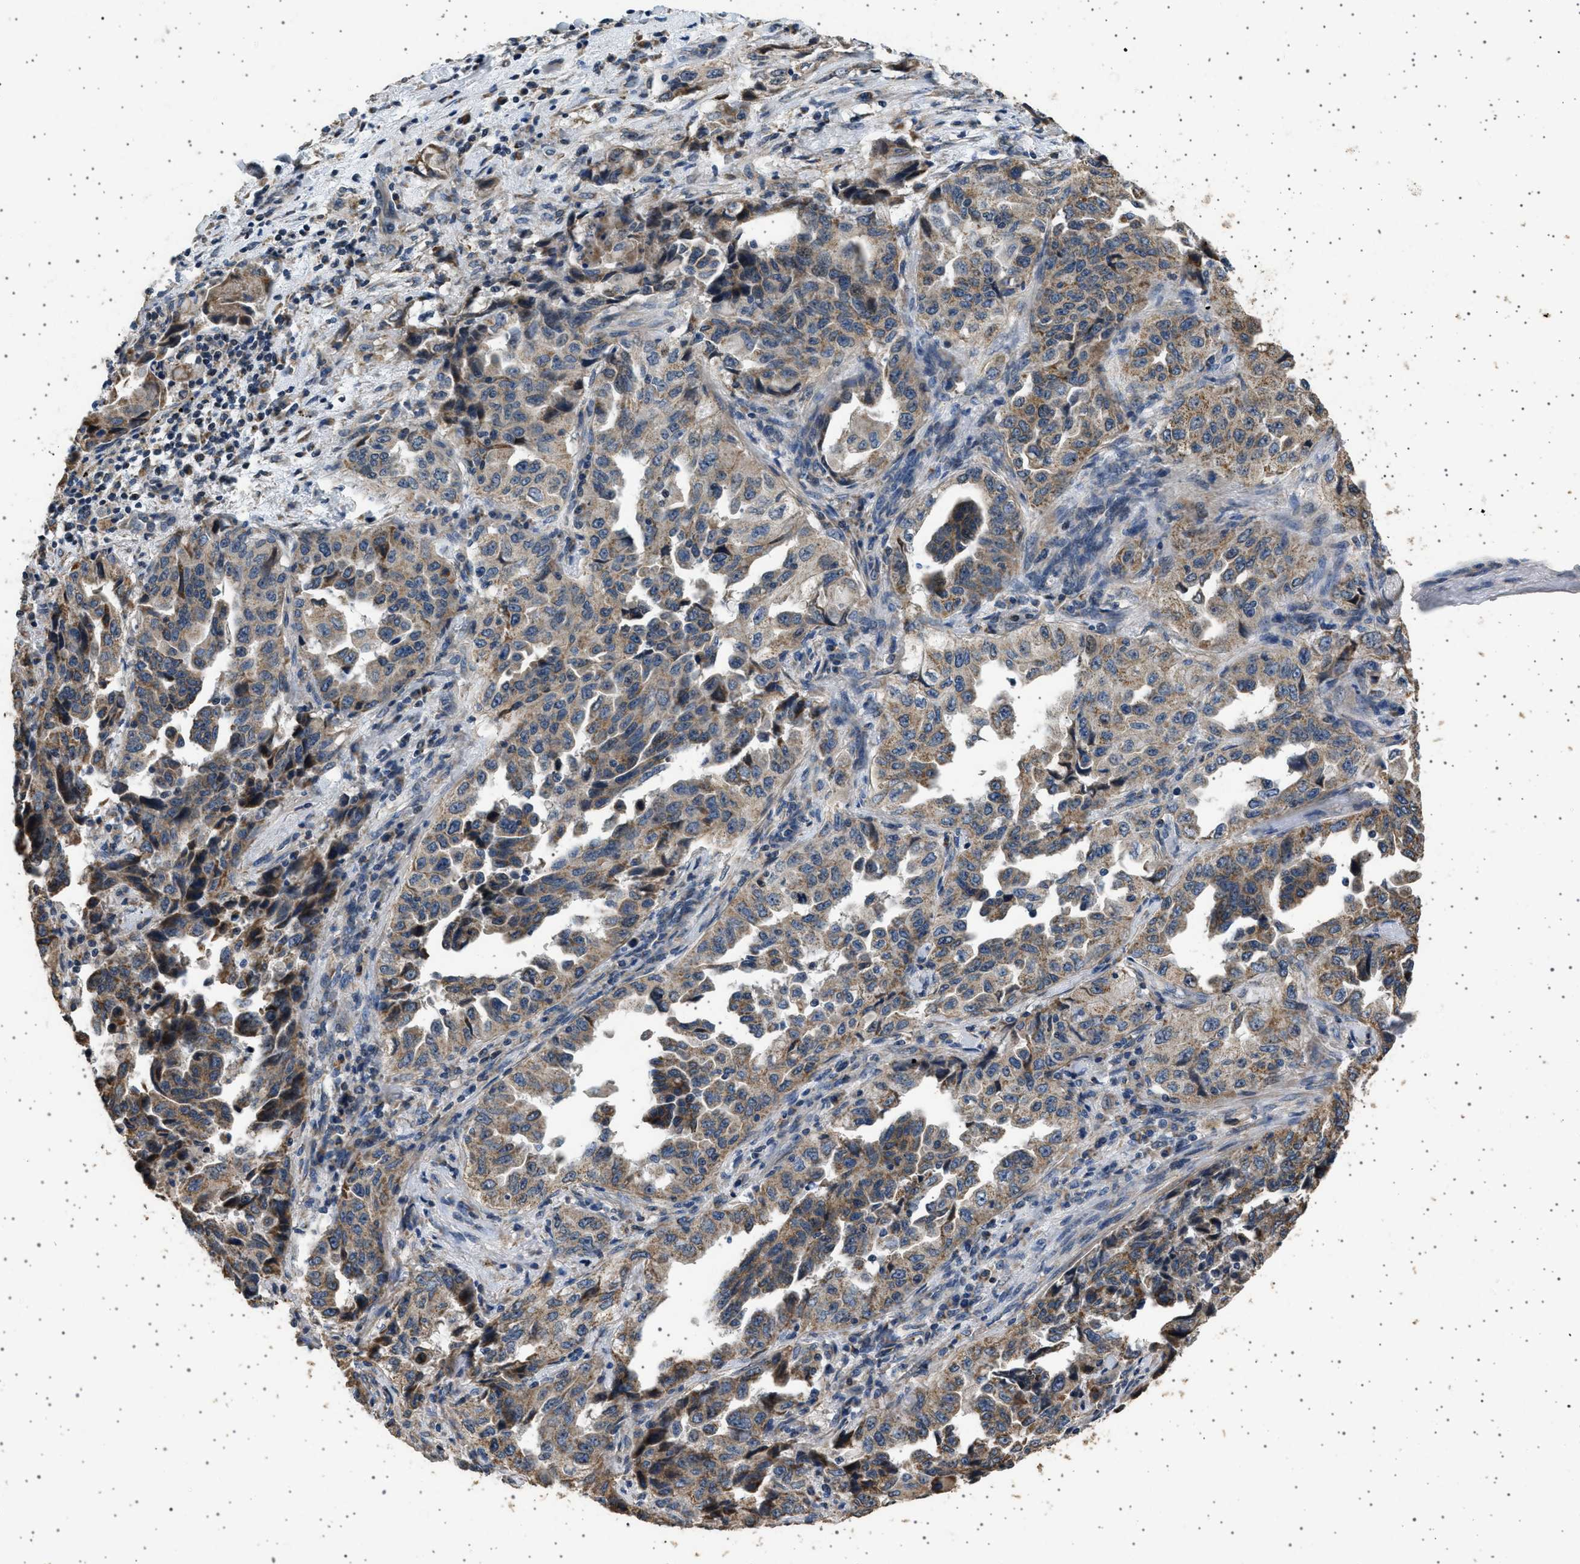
{"staining": {"intensity": "moderate", "quantity": ">75%", "location": "cytoplasmic/membranous"}, "tissue": "lung cancer", "cell_type": "Tumor cells", "image_type": "cancer", "snomed": [{"axis": "morphology", "description": "Adenocarcinoma, NOS"}, {"axis": "topography", "description": "Lung"}], "caption": "Lung cancer (adenocarcinoma) was stained to show a protein in brown. There is medium levels of moderate cytoplasmic/membranous staining in approximately >75% of tumor cells. (DAB IHC, brown staining for protein, blue staining for nuclei).", "gene": "KCNA4", "patient": {"sex": "female", "age": 51}}